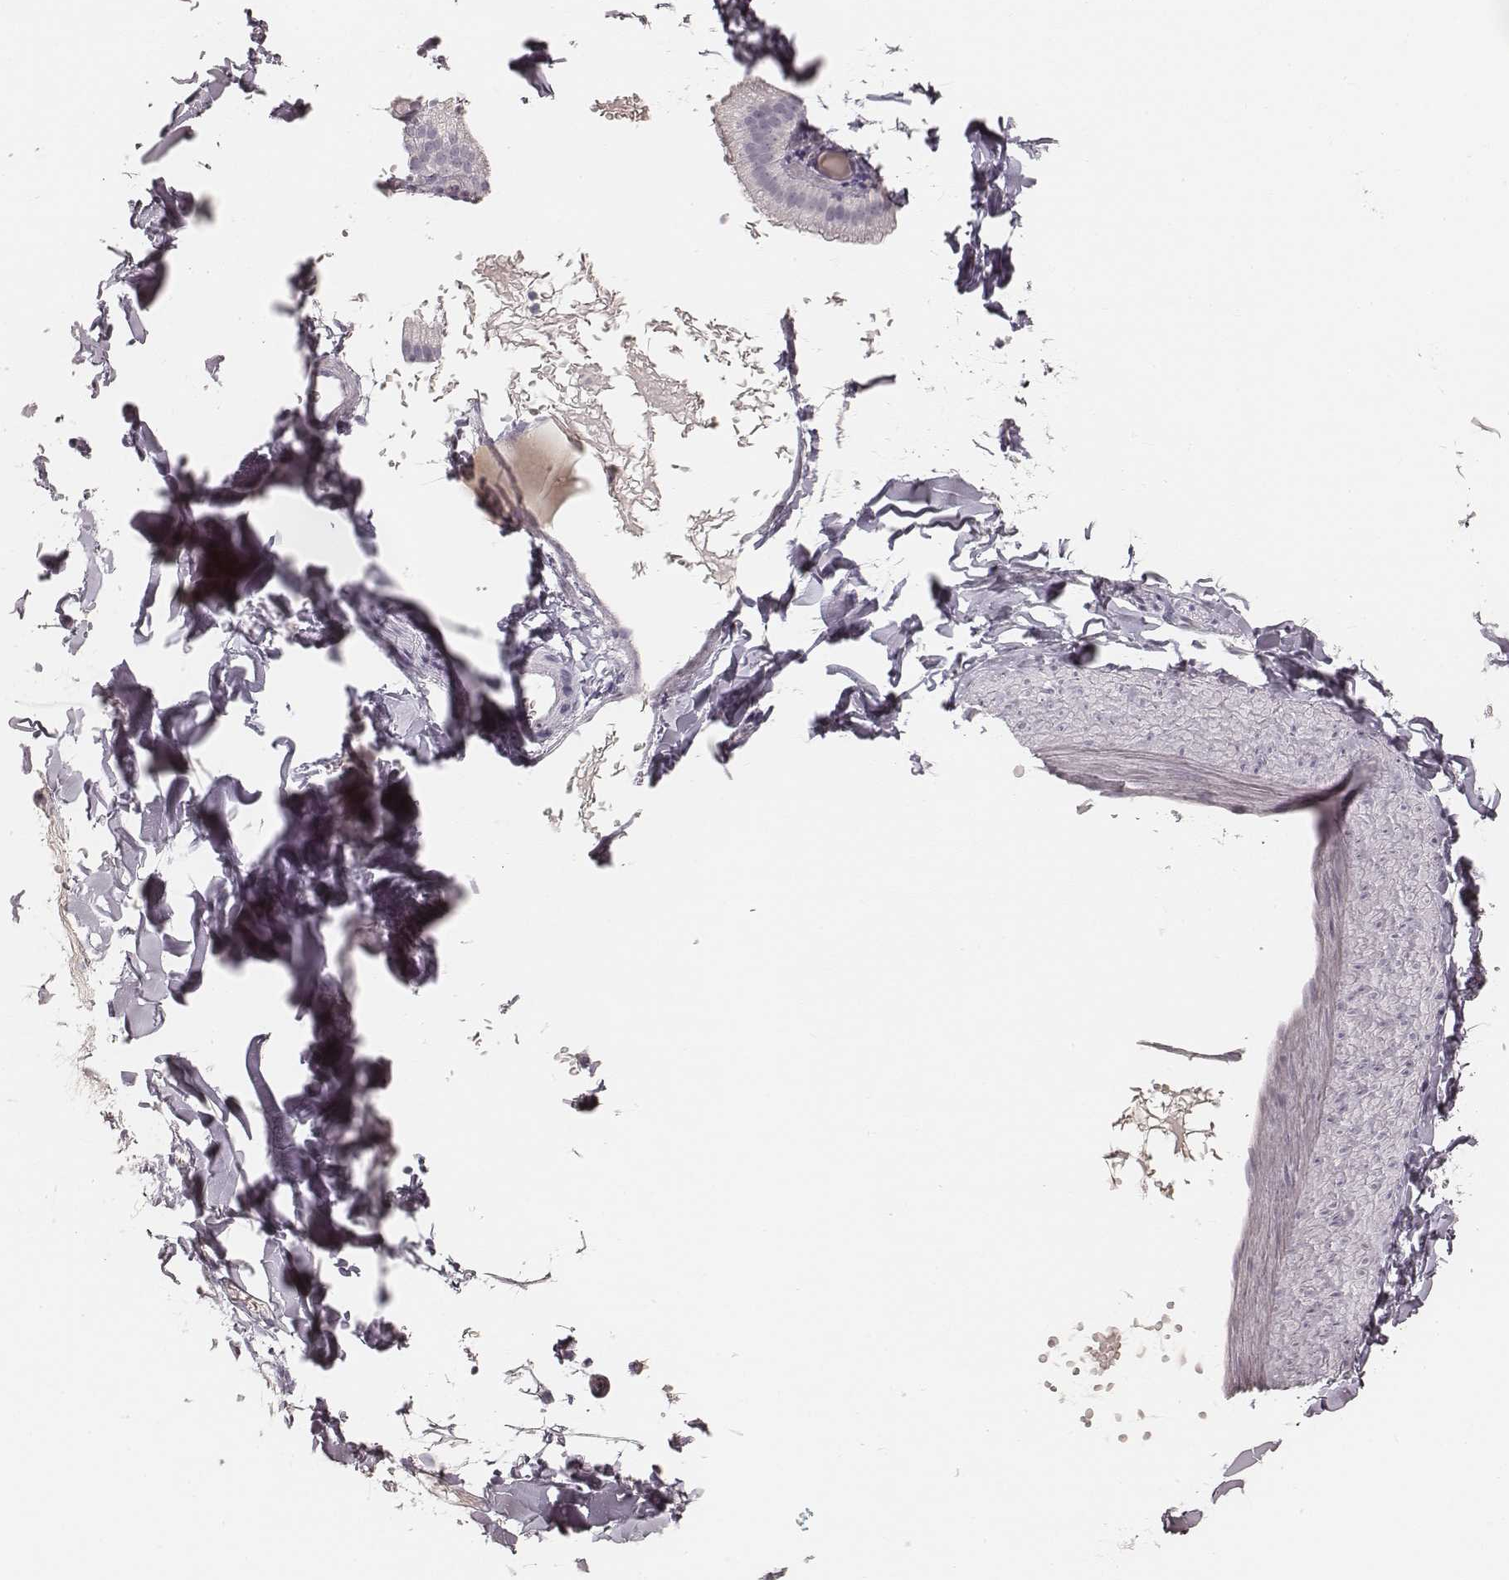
{"staining": {"intensity": "negative", "quantity": "none", "location": "none"}, "tissue": "adipose tissue", "cell_type": "Adipocytes", "image_type": "normal", "snomed": [{"axis": "morphology", "description": "Normal tissue, NOS"}, {"axis": "topography", "description": "Gallbladder"}, {"axis": "topography", "description": "Peripheral nerve tissue"}], "caption": "Adipocytes show no significant staining in benign adipose tissue. (DAB (3,3'-diaminobenzidine) immunohistochemistry with hematoxylin counter stain).", "gene": "KRT26", "patient": {"sex": "female", "age": 45}}